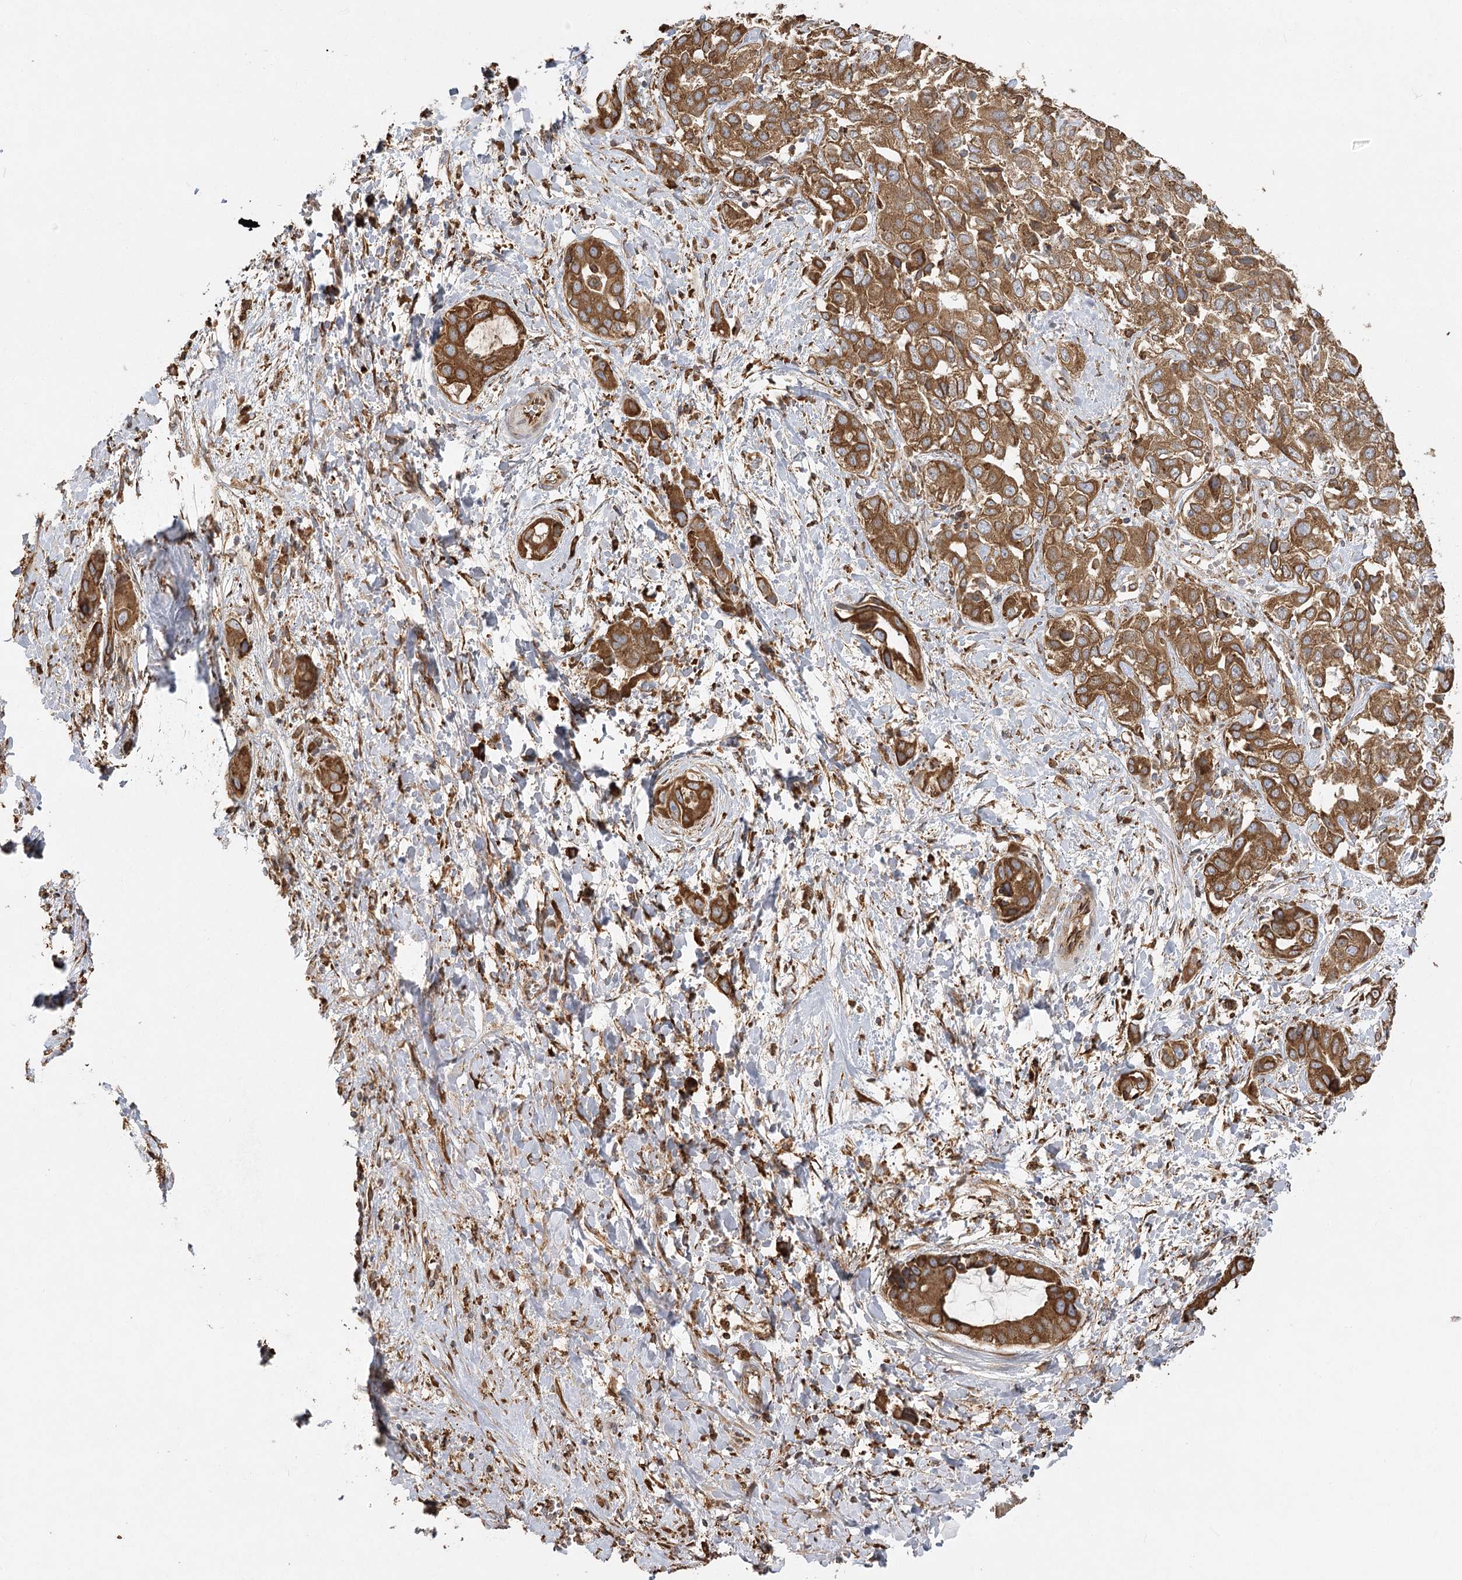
{"staining": {"intensity": "strong", "quantity": ">75%", "location": "cytoplasmic/membranous"}, "tissue": "liver cancer", "cell_type": "Tumor cells", "image_type": "cancer", "snomed": [{"axis": "morphology", "description": "Cholangiocarcinoma"}, {"axis": "topography", "description": "Liver"}], "caption": "Immunohistochemical staining of human cholangiocarcinoma (liver) displays high levels of strong cytoplasmic/membranous protein expression in approximately >75% of tumor cells.", "gene": "ACAP2", "patient": {"sex": "female", "age": 52}}